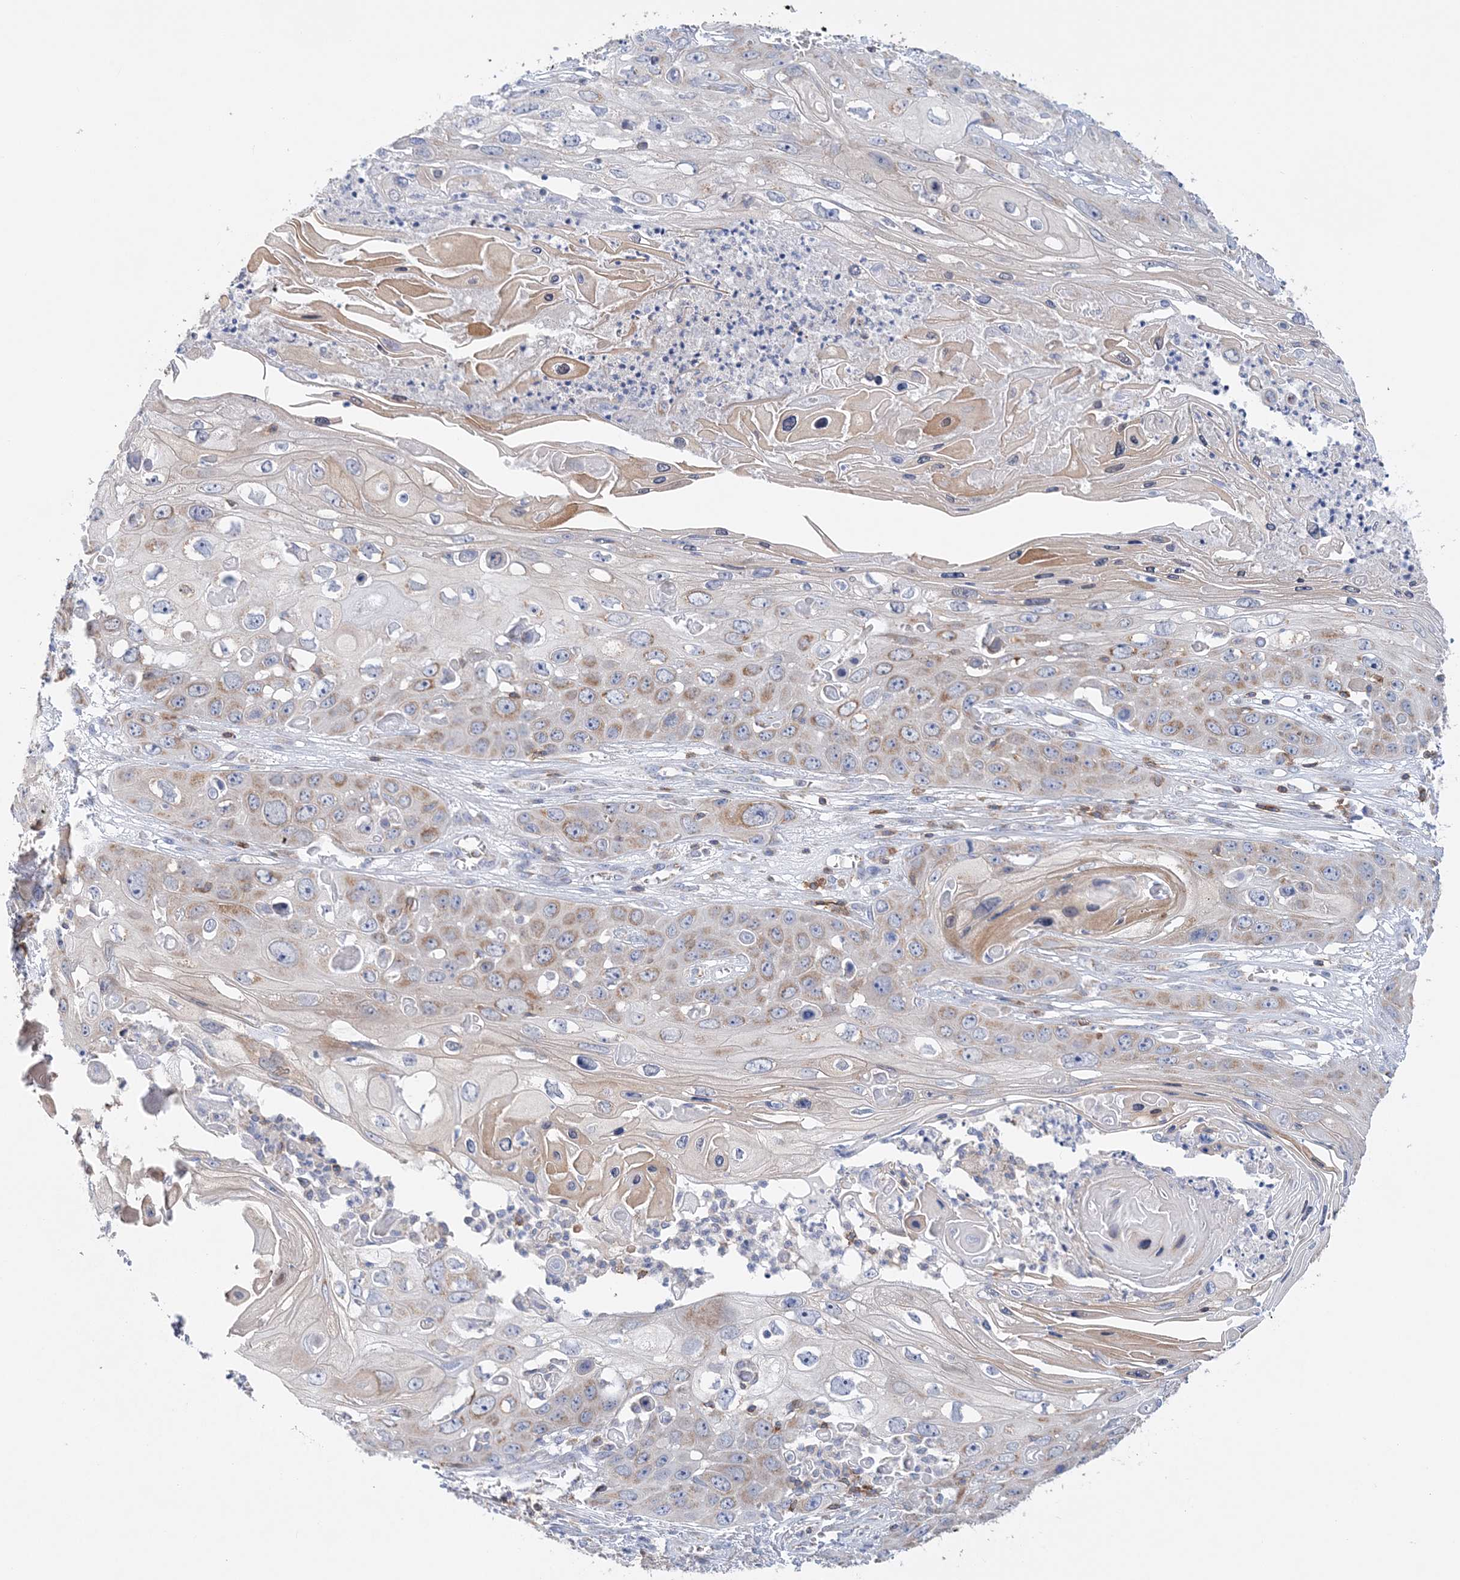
{"staining": {"intensity": "moderate", "quantity": "<25%", "location": "cytoplasmic/membranous"}, "tissue": "skin cancer", "cell_type": "Tumor cells", "image_type": "cancer", "snomed": [{"axis": "morphology", "description": "Squamous cell carcinoma, NOS"}, {"axis": "topography", "description": "Skin"}], "caption": "Immunohistochemical staining of skin cancer (squamous cell carcinoma) displays moderate cytoplasmic/membranous protein positivity in about <25% of tumor cells. Immunohistochemistry stains the protein in brown and the nuclei are stained blue.", "gene": "TTC32", "patient": {"sex": "male", "age": 55}}